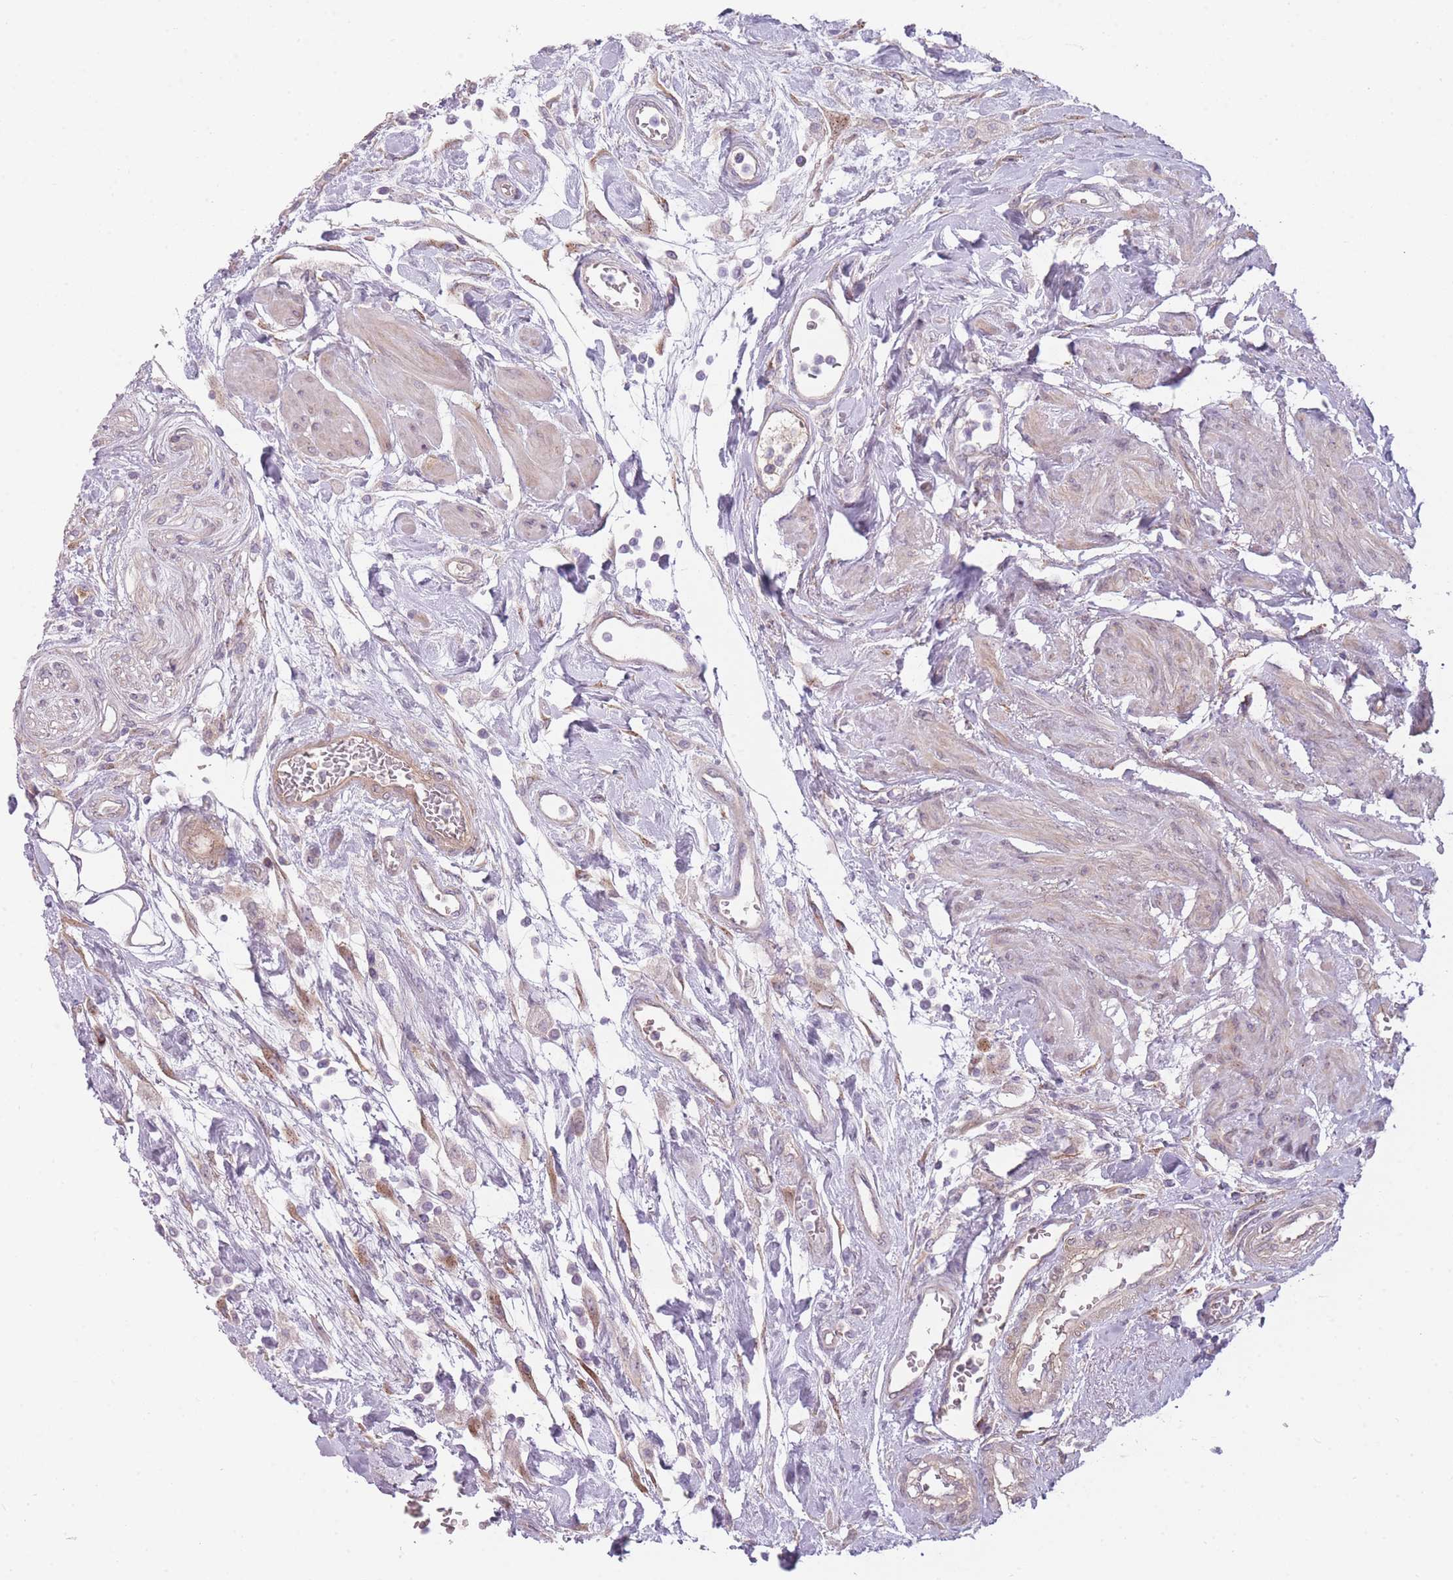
{"staining": {"intensity": "negative", "quantity": "none", "location": "none"}, "tissue": "urothelial cancer", "cell_type": "Tumor cells", "image_type": "cancer", "snomed": [{"axis": "morphology", "description": "Urothelial carcinoma, High grade"}, {"axis": "topography", "description": "Urinary bladder"}], "caption": "Tumor cells show no significant staining in urothelial cancer. The staining was performed using DAB (3,3'-diaminobenzidine) to visualize the protein expression in brown, while the nuclei were stained in blue with hematoxylin (Magnification: 20x).", "gene": "PGRMC2", "patient": {"sex": "female", "age": 79}}